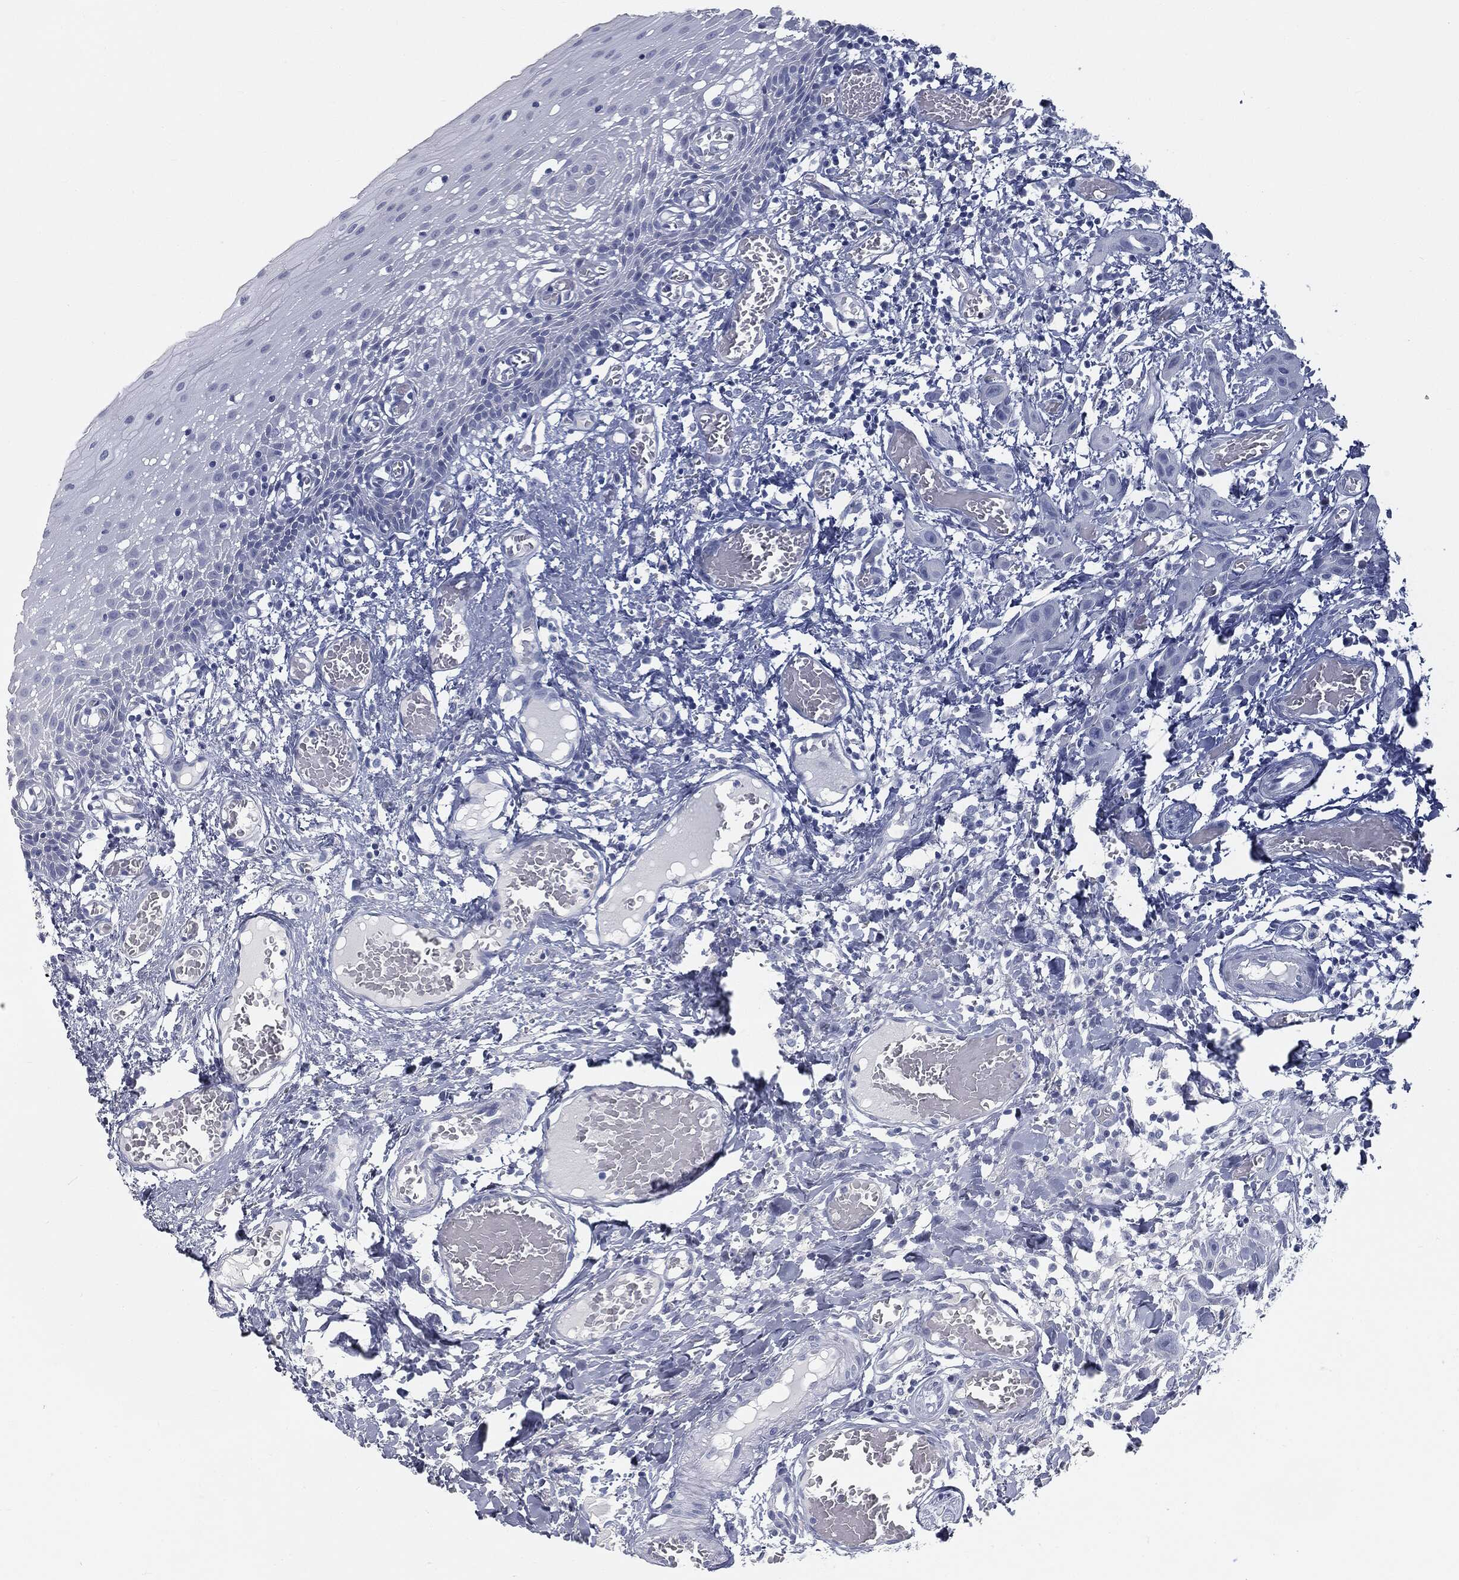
{"staining": {"intensity": "negative", "quantity": "none", "location": "none"}, "tissue": "oral mucosa", "cell_type": "Squamous epithelial cells", "image_type": "normal", "snomed": [{"axis": "morphology", "description": "Normal tissue, NOS"}, {"axis": "morphology", "description": "Squamous cell carcinoma, NOS"}, {"axis": "topography", "description": "Oral tissue"}, {"axis": "topography", "description": "Head-Neck"}], "caption": "Protein analysis of normal oral mucosa demonstrates no significant positivity in squamous epithelial cells.", "gene": "MUC5AC", "patient": {"sex": "female", "age": 70}}